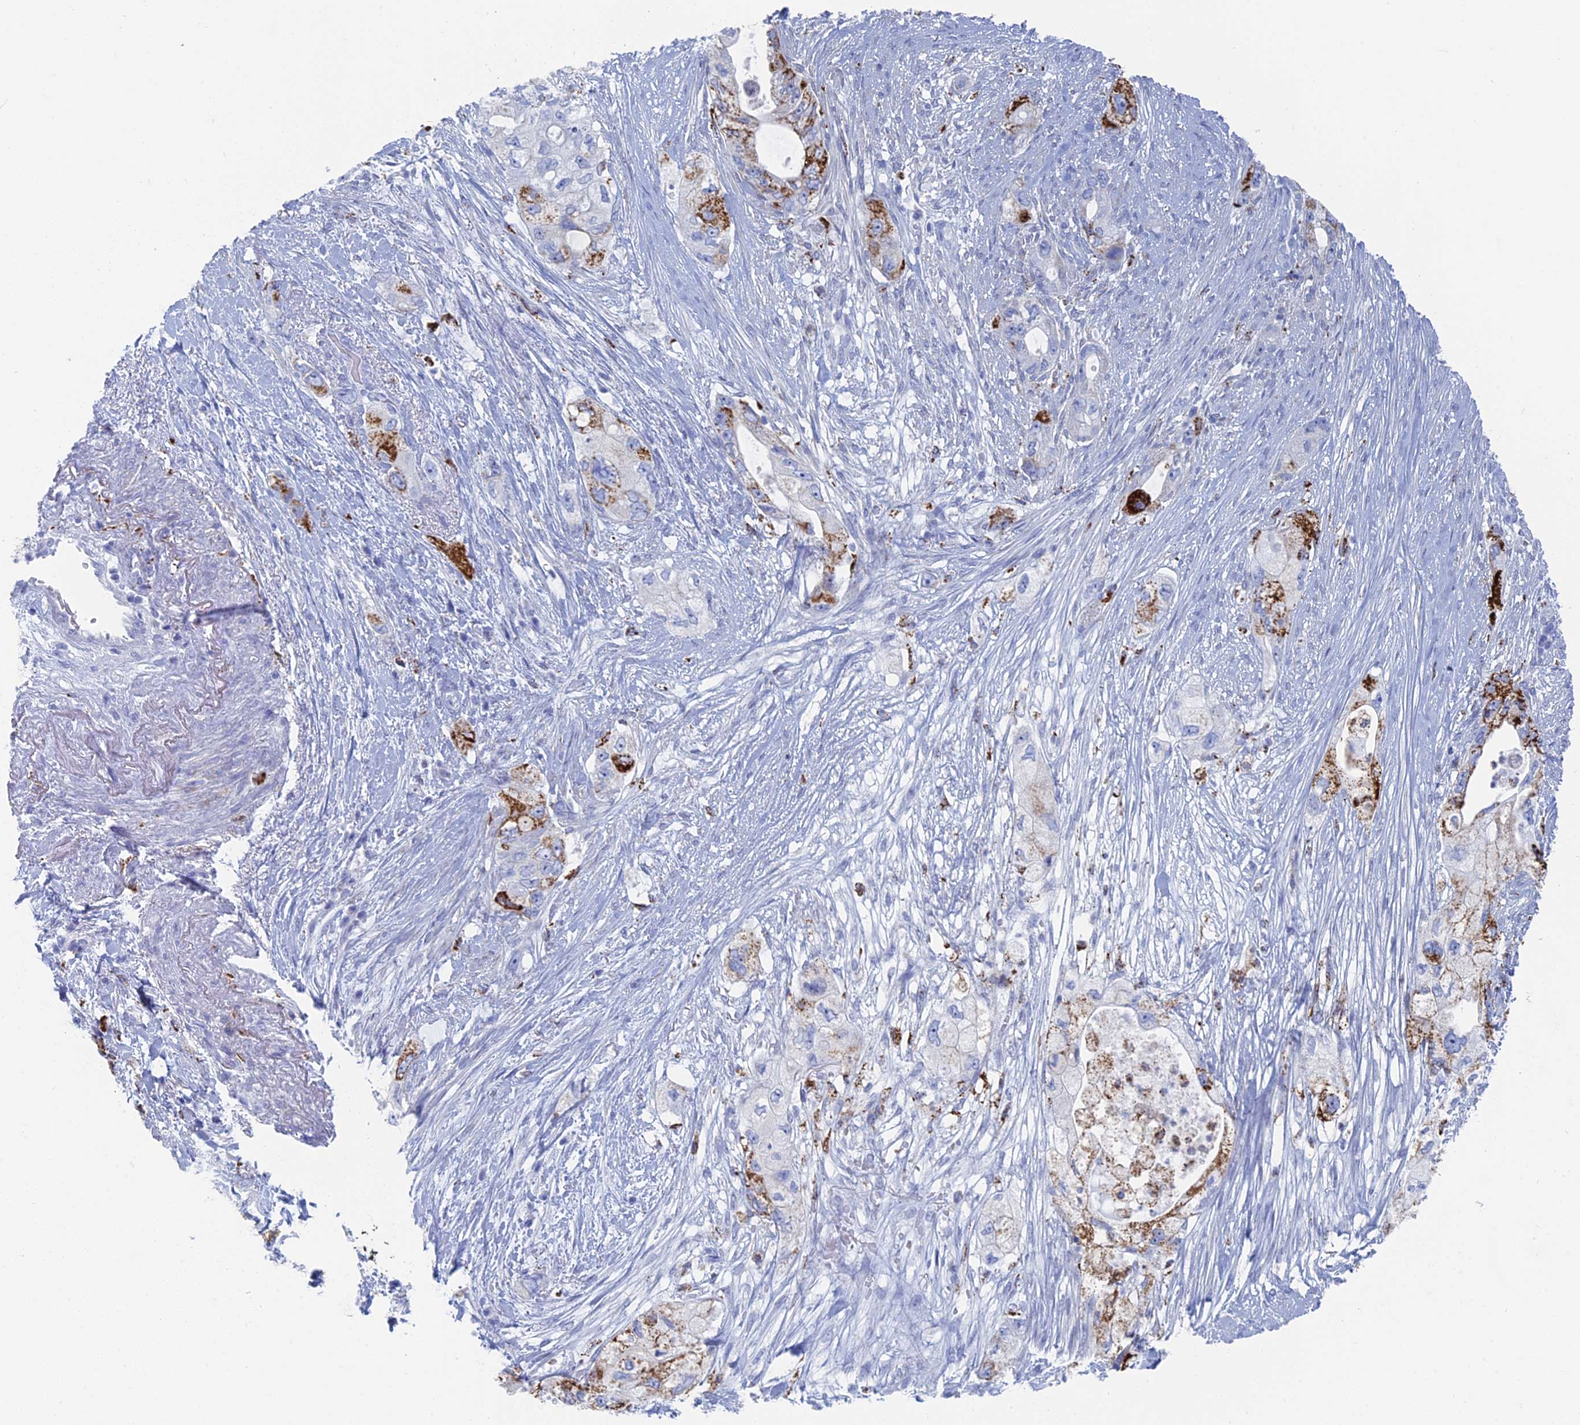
{"staining": {"intensity": "strong", "quantity": "25%-75%", "location": "cytoplasmic/membranous"}, "tissue": "pancreatic cancer", "cell_type": "Tumor cells", "image_type": "cancer", "snomed": [{"axis": "morphology", "description": "Adenocarcinoma, NOS"}, {"axis": "topography", "description": "Pancreas"}], "caption": "Pancreatic cancer (adenocarcinoma) was stained to show a protein in brown. There is high levels of strong cytoplasmic/membranous staining in about 25%-75% of tumor cells.", "gene": "ALMS1", "patient": {"sex": "female", "age": 73}}